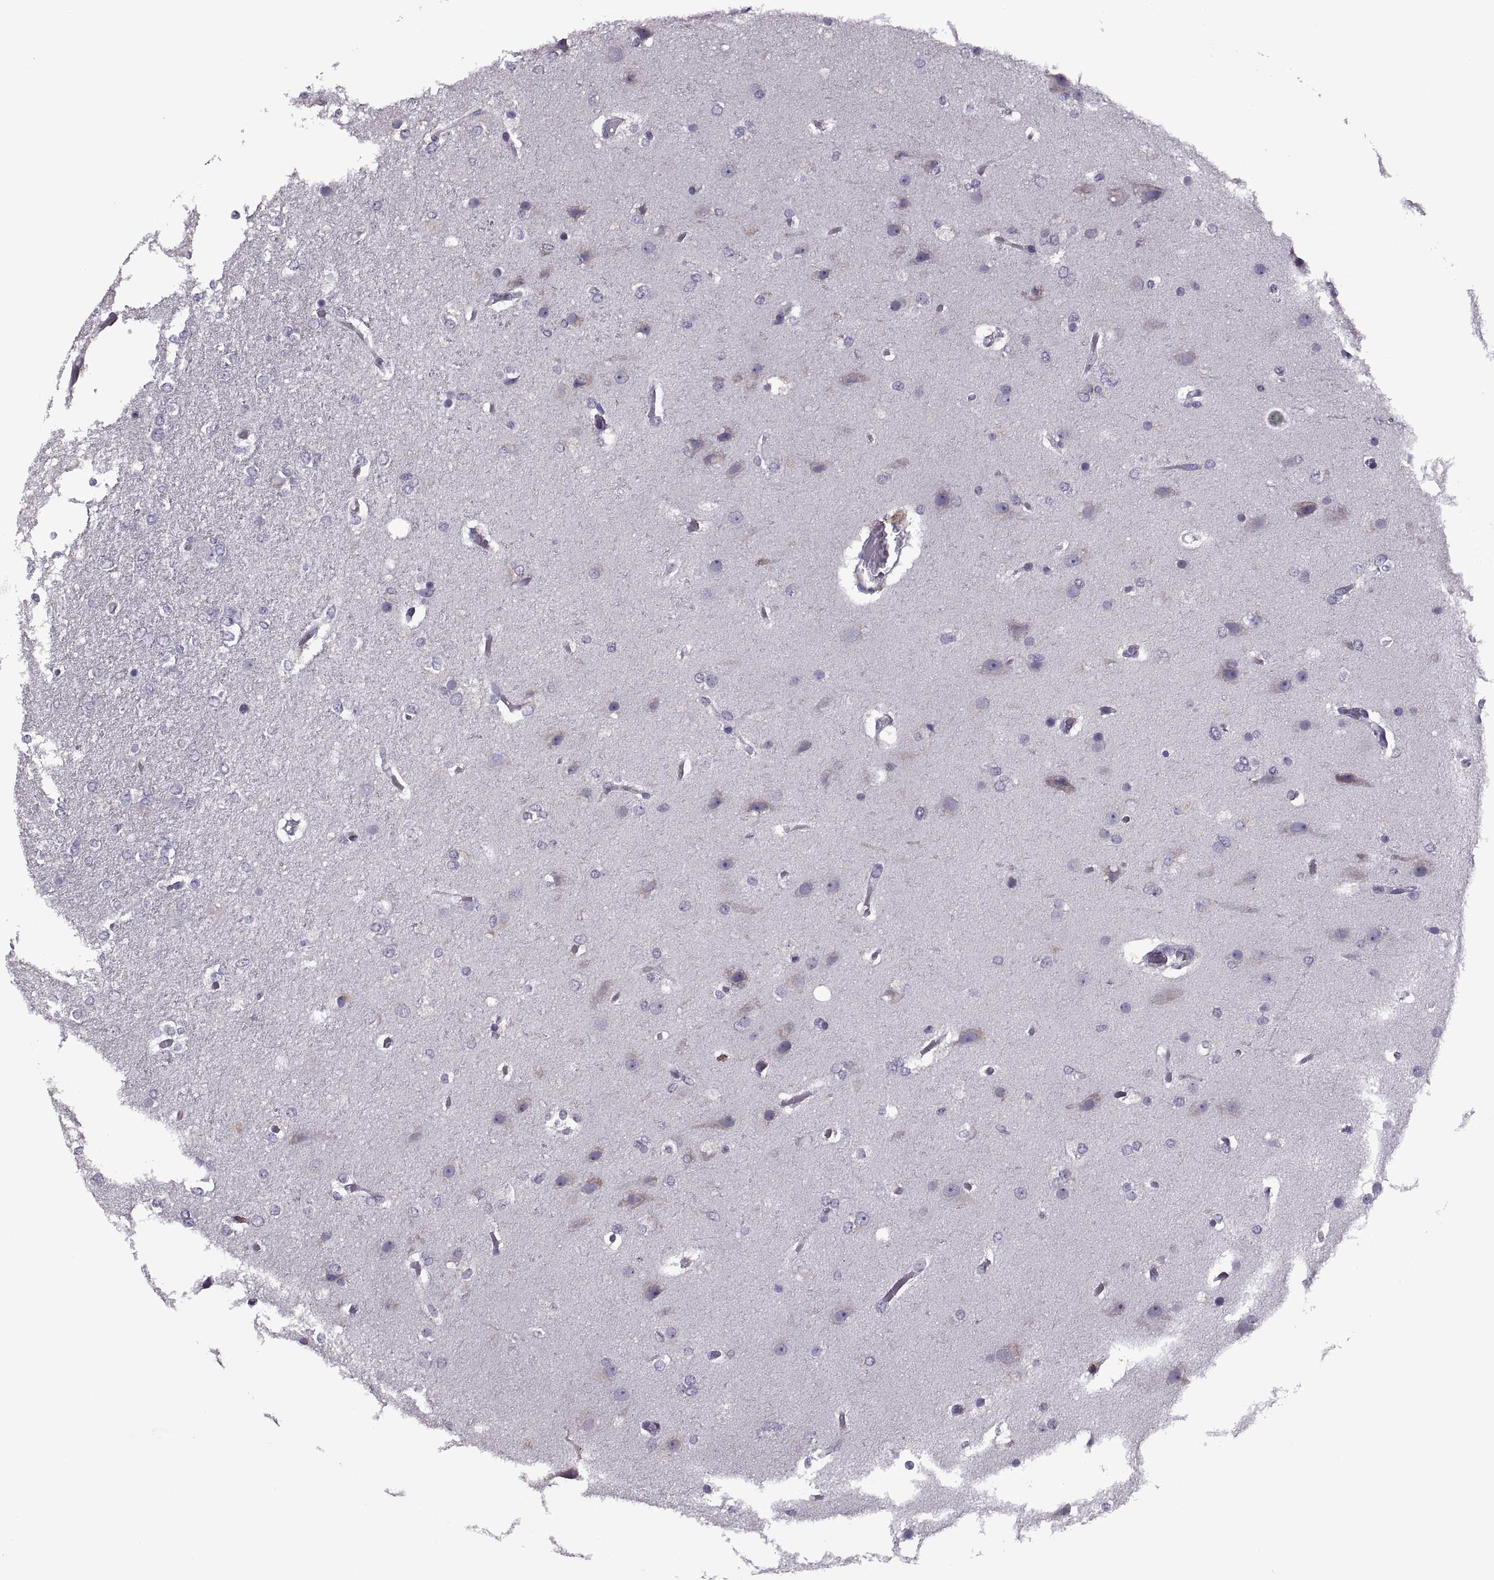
{"staining": {"intensity": "negative", "quantity": "none", "location": "none"}, "tissue": "glioma", "cell_type": "Tumor cells", "image_type": "cancer", "snomed": [{"axis": "morphology", "description": "Glioma, malignant, High grade"}, {"axis": "topography", "description": "Brain"}], "caption": "A high-resolution micrograph shows immunohistochemistry staining of glioma, which shows no significant staining in tumor cells. (Brightfield microscopy of DAB immunohistochemistry at high magnification).", "gene": "LETM2", "patient": {"sex": "female", "age": 61}}